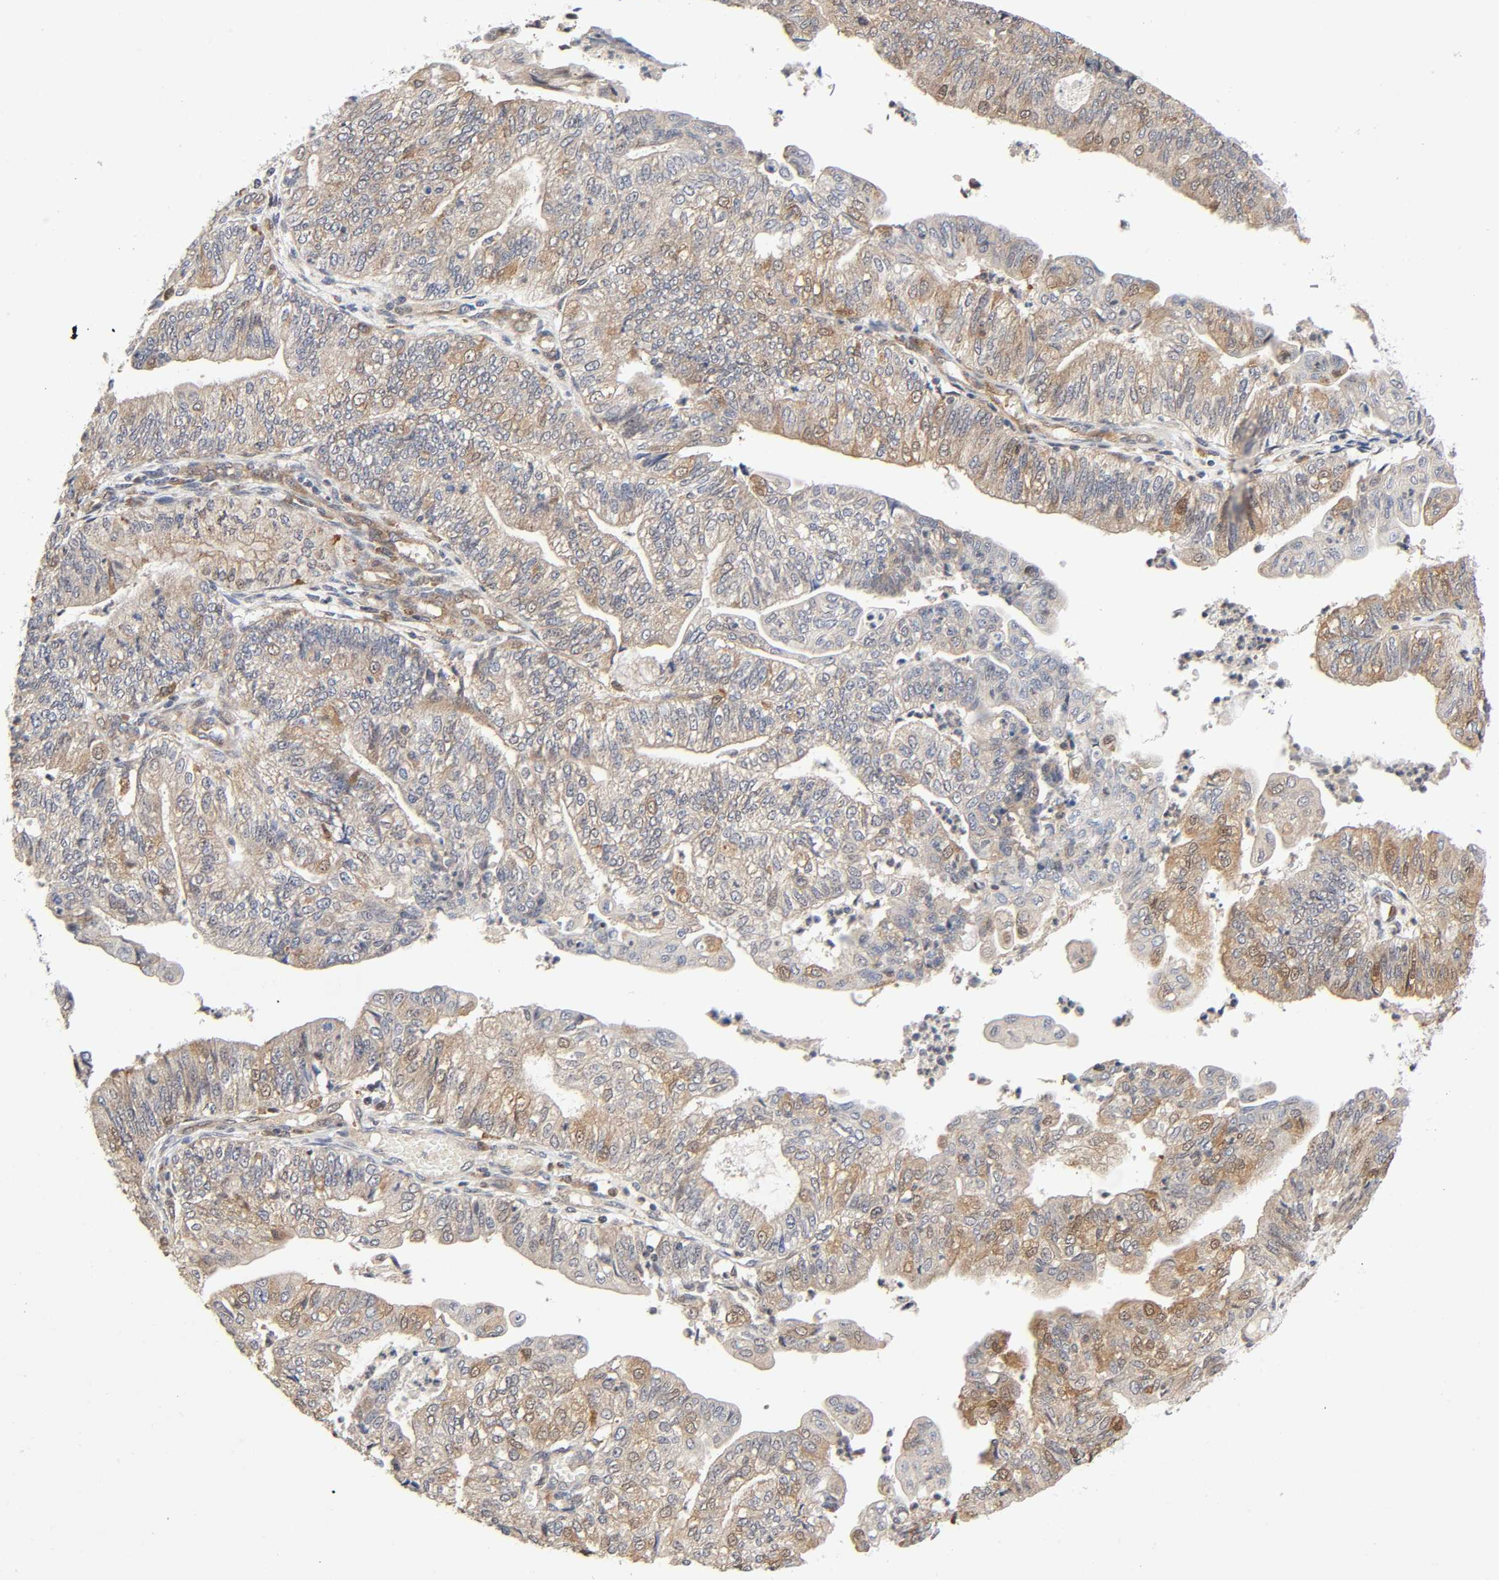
{"staining": {"intensity": "weak", "quantity": "25%-75%", "location": "cytoplasmic/membranous"}, "tissue": "endometrial cancer", "cell_type": "Tumor cells", "image_type": "cancer", "snomed": [{"axis": "morphology", "description": "Adenocarcinoma, NOS"}, {"axis": "topography", "description": "Endometrium"}], "caption": "Protein expression analysis of human endometrial adenocarcinoma reveals weak cytoplasmic/membranous staining in about 25%-75% of tumor cells. (DAB = brown stain, brightfield microscopy at high magnification).", "gene": "CASP9", "patient": {"sex": "female", "age": 59}}